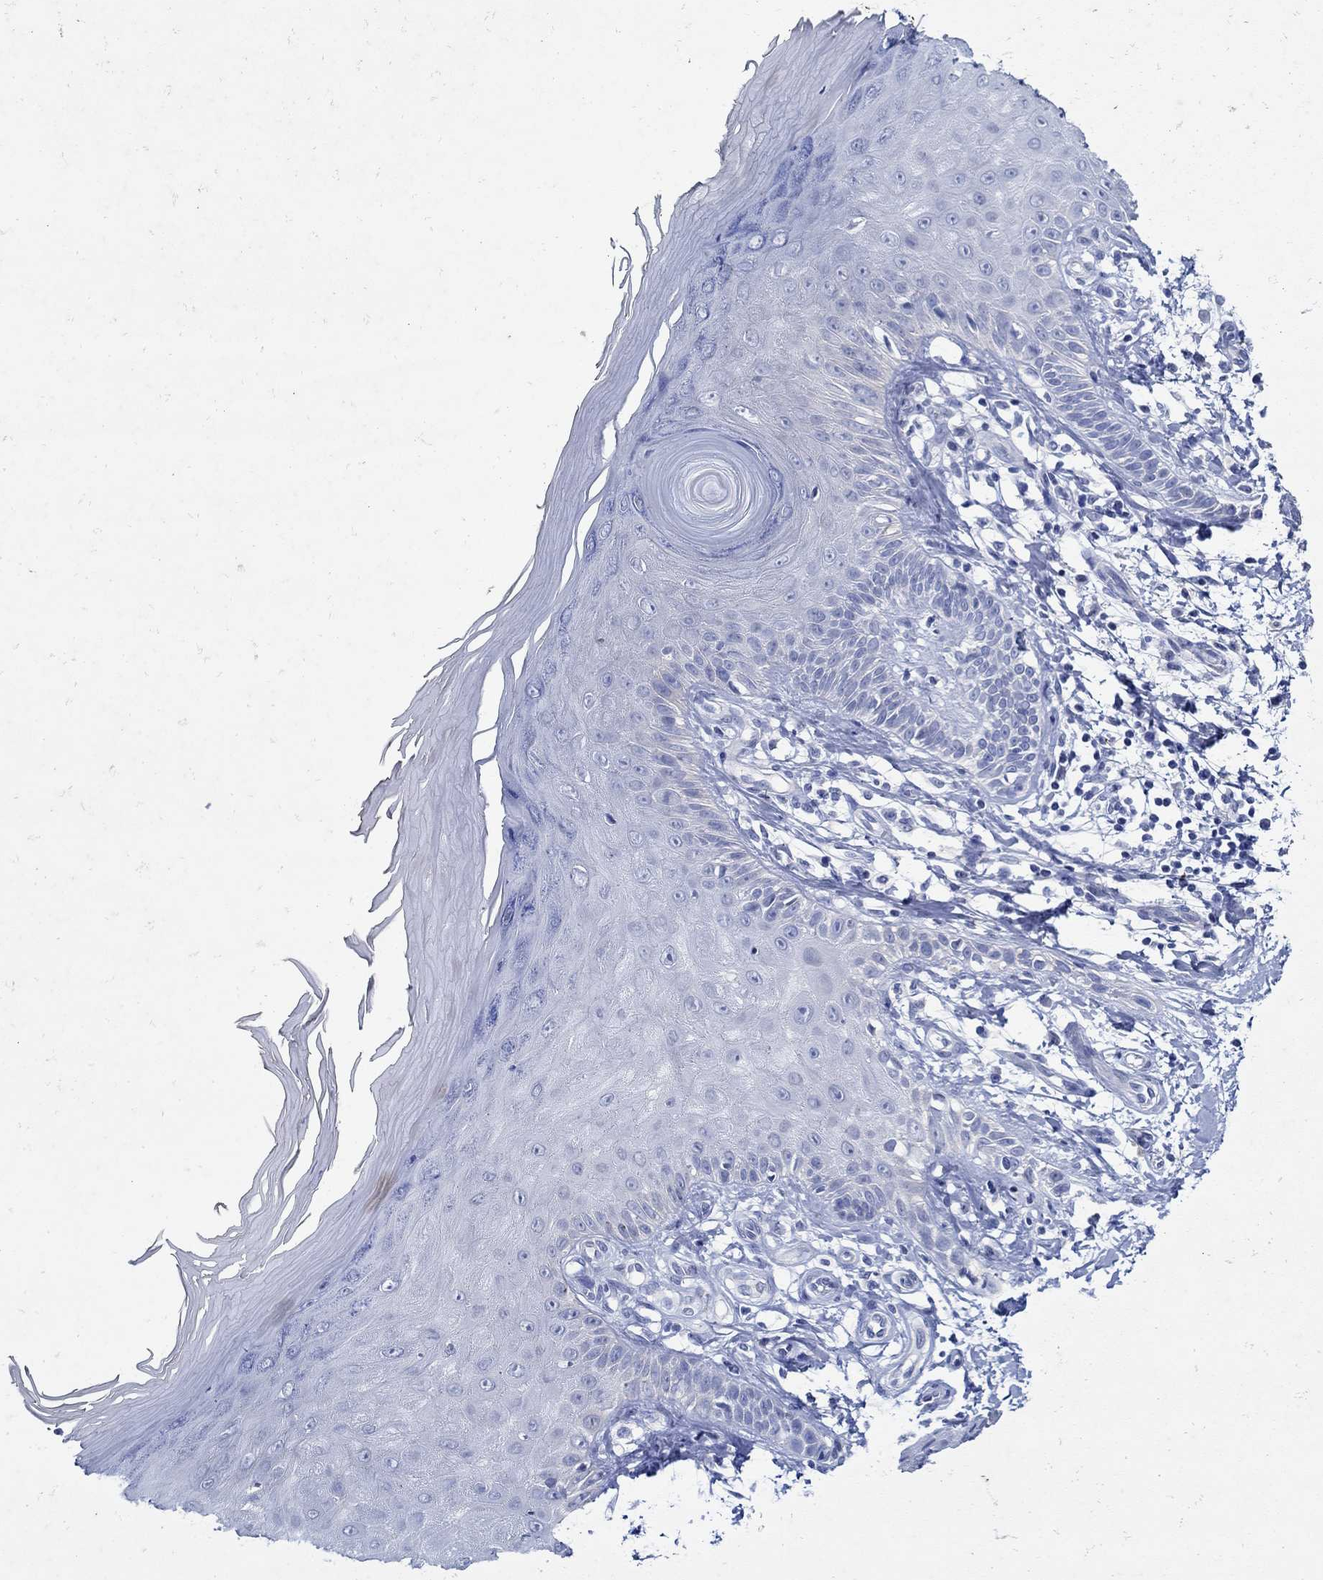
{"staining": {"intensity": "negative", "quantity": "none", "location": "none"}, "tissue": "skin", "cell_type": "Fibroblasts", "image_type": "normal", "snomed": [{"axis": "morphology", "description": "Normal tissue, NOS"}, {"axis": "morphology", "description": "Inflammation, NOS"}, {"axis": "morphology", "description": "Fibrosis, NOS"}, {"axis": "topography", "description": "Skin"}], "caption": "This is a image of IHC staining of unremarkable skin, which shows no positivity in fibroblasts. The staining is performed using DAB brown chromogen with nuclei counter-stained in using hematoxylin.", "gene": "NOS1", "patient": {"sex": "male", "age": 71}}